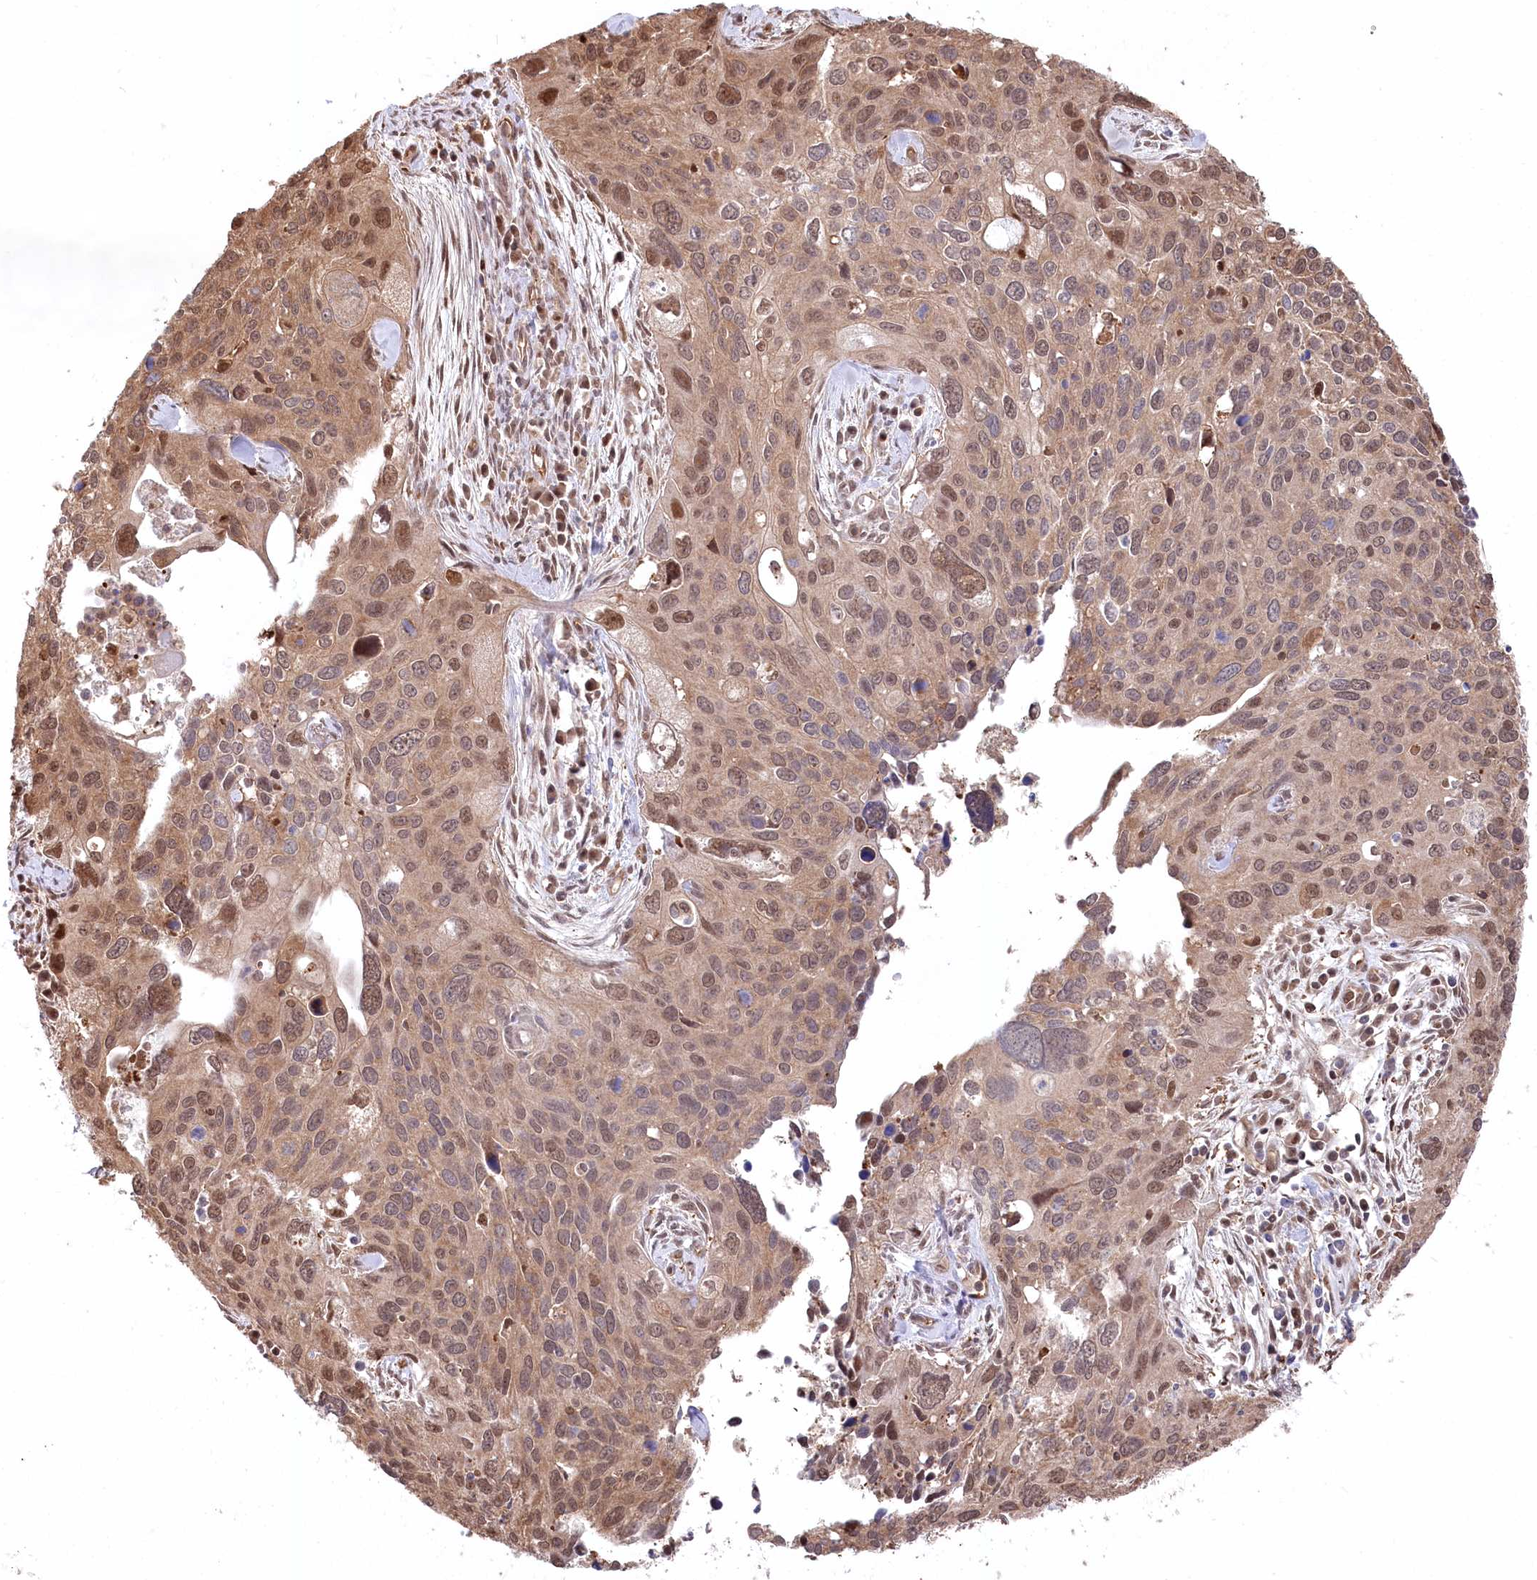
{"staining": {"intensity": "moderate", "quantity": ">75%", "location": "cytoplasmic/membranous,nuclear"}, "tissue": "cervical cancer", "cell_type": "Tumor cells", "image_type": "cancer", "snomed": [{"axis": "morphology", "description": "Squamous cell carcinoma, NOS"}, {"axis": "topography", "description": "Cervix"}], "caption": "Immunohistochemical staining of cervical cancer displays moderate cytoplasmic/membranous and nuclear protein expression in about >75% of tumor cells.", "gene": "PSMA1", "patient": {"sex": "female", "age": 55}}